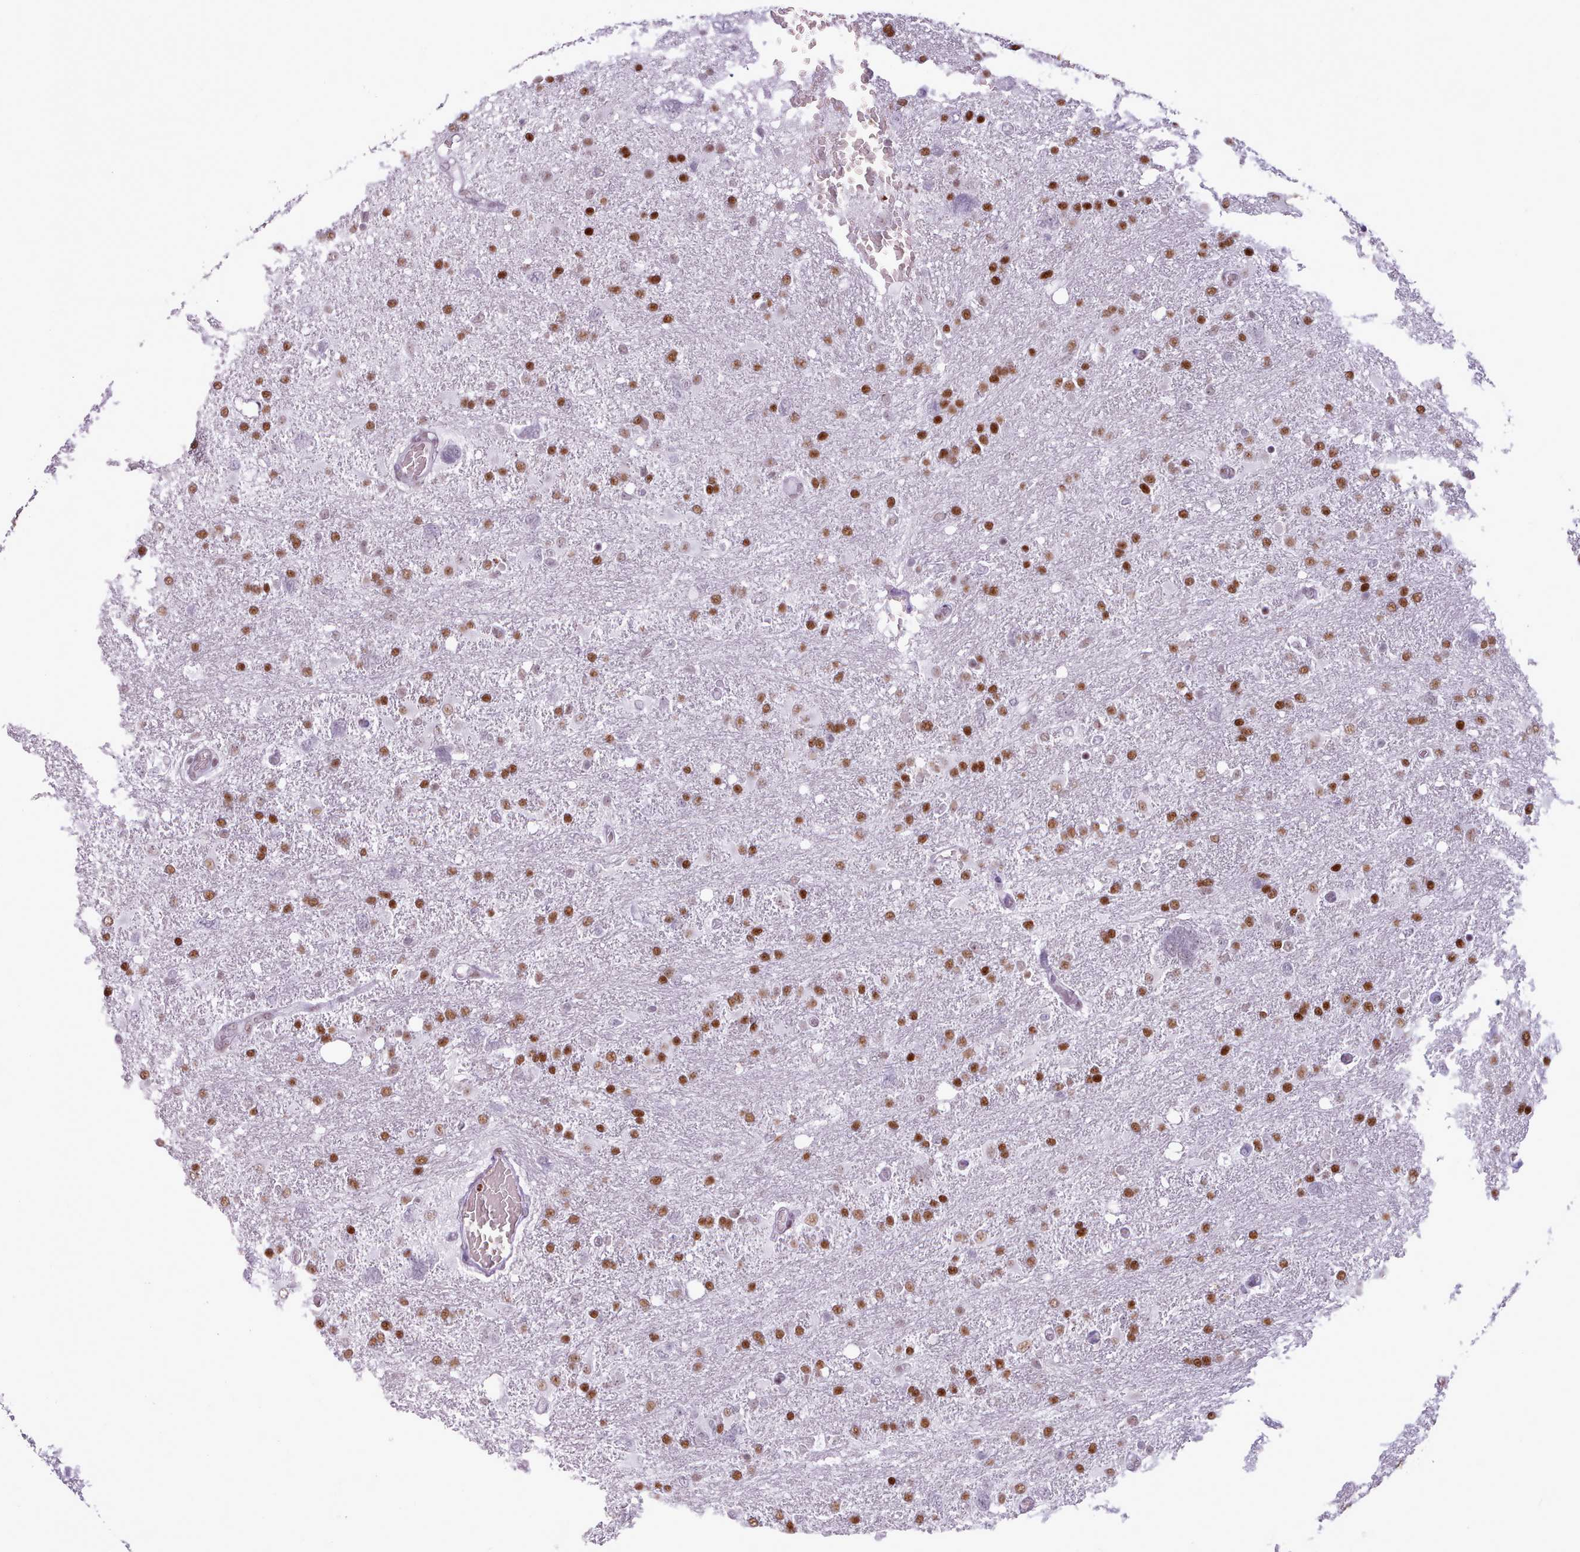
{"staining": {"intensity": "moderate", "quantity": ">75%", "location": "nuclear"}, "tissue": "glioma", "cell_type": "Tumor cells", "image_type": "cancer", "snomed": [{"axis": "morphology", "description": "Glioma, malignant, High grade"}, {"axis": "topography", "description": "Brain"}], "caption": "DAB immunohistochemical staining of human malignant glioma (high-grade) reveals moderate nuclear protein staining in approximately >75% of tumor cells.", "gene": "SRSF4", "patient": {"sex": "male", "age": 61}}